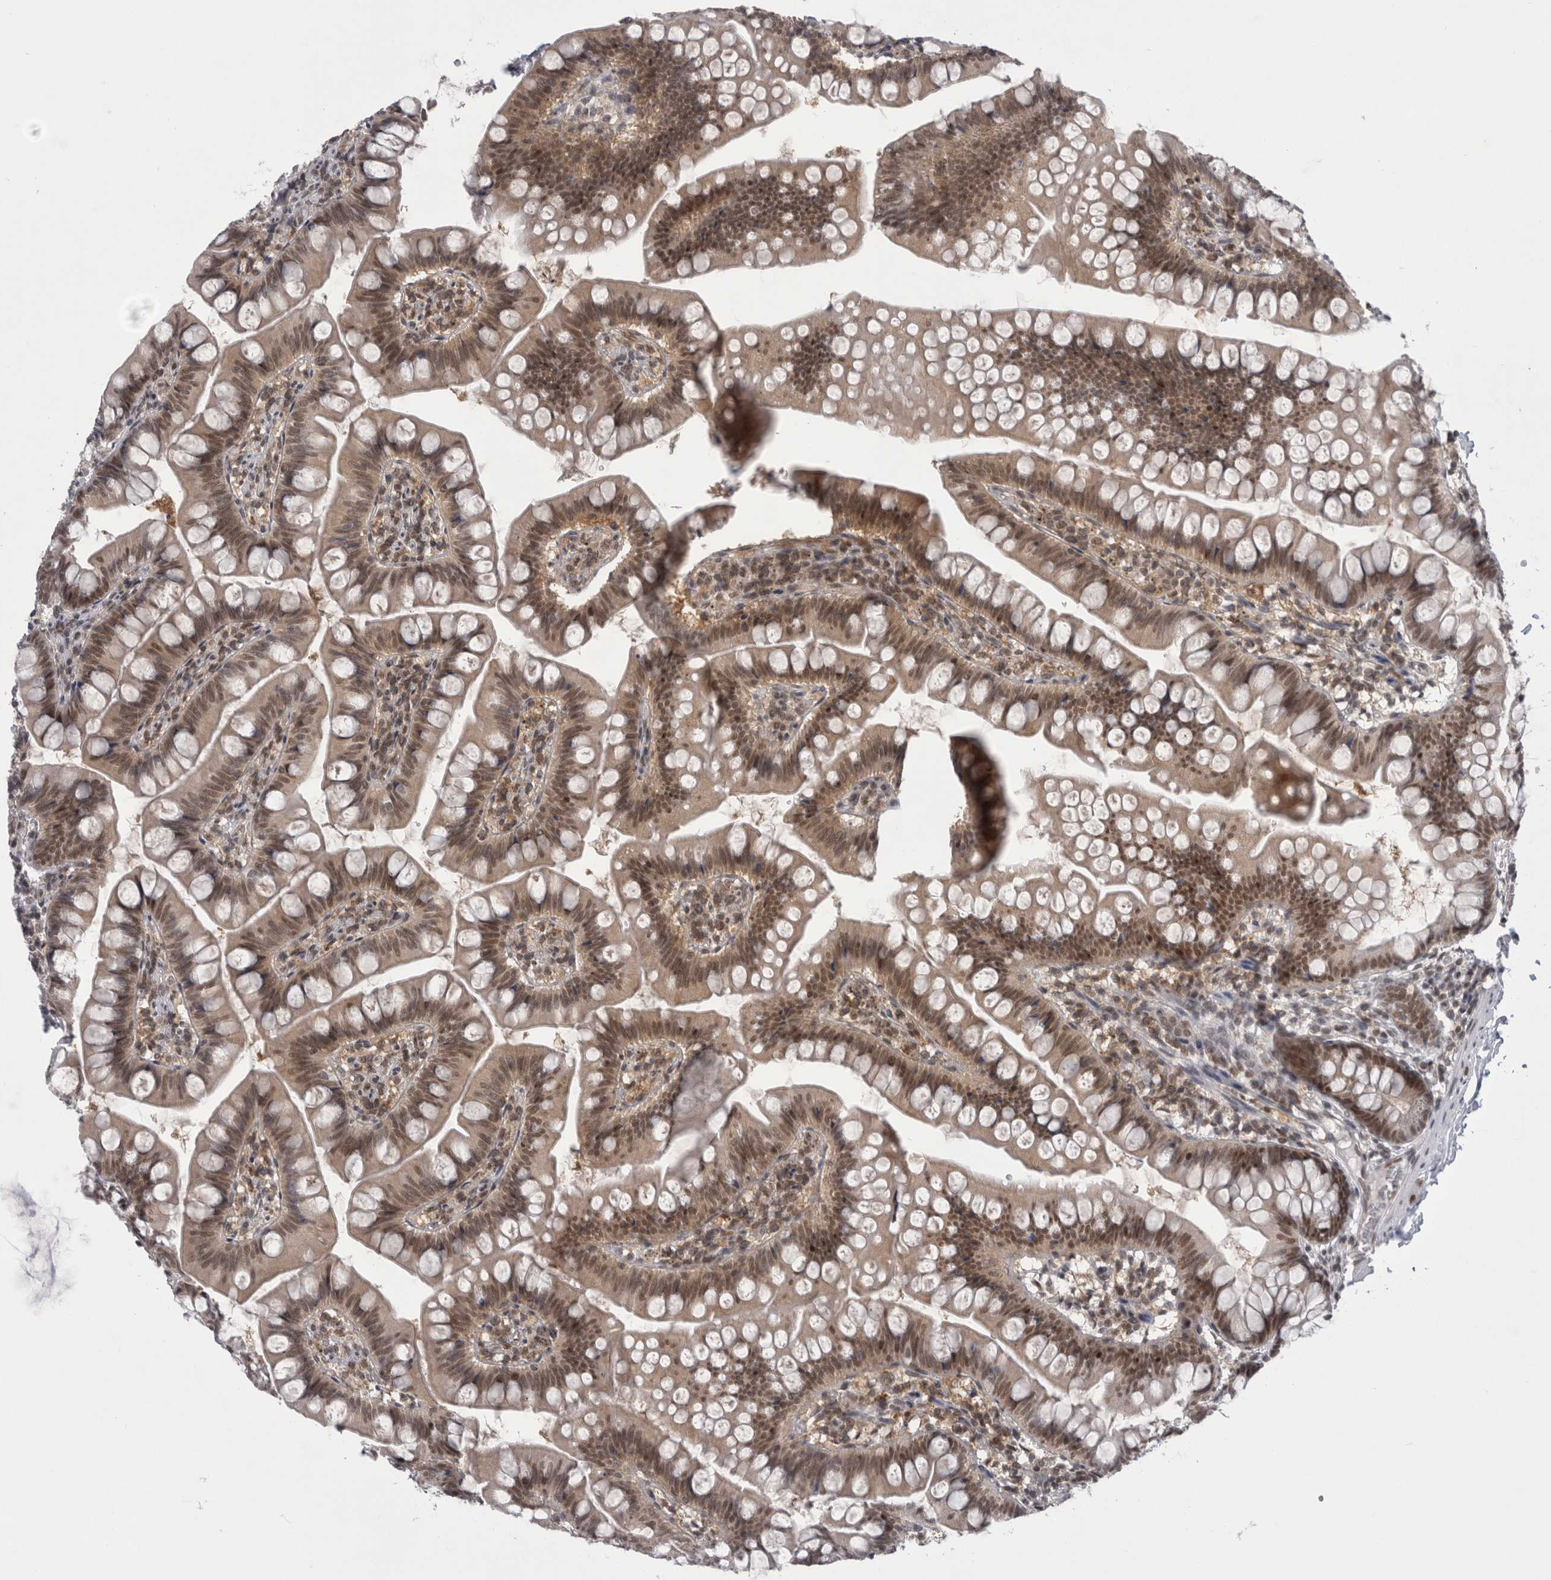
{"staining": {"intensity": "moderate", "quantity": "25%-75%", "location": "nuclear"}, "tissue": "small intestine", "cell_type": "Glandular cells", "image_type": "normal", "snomed": [{"axis": "morphology", "description": "Normal tissue, NOS"}, {"axis": "topography", "description": "Small intestine"}], "caption": "There is medium levels of moderate nuclear positivity in glandular cells of benign small intestine, as demonstrated by immunohistochemical staining (brown color).", "gene": "PSMB2", "patient": {"sex": "male", "age": 7}}